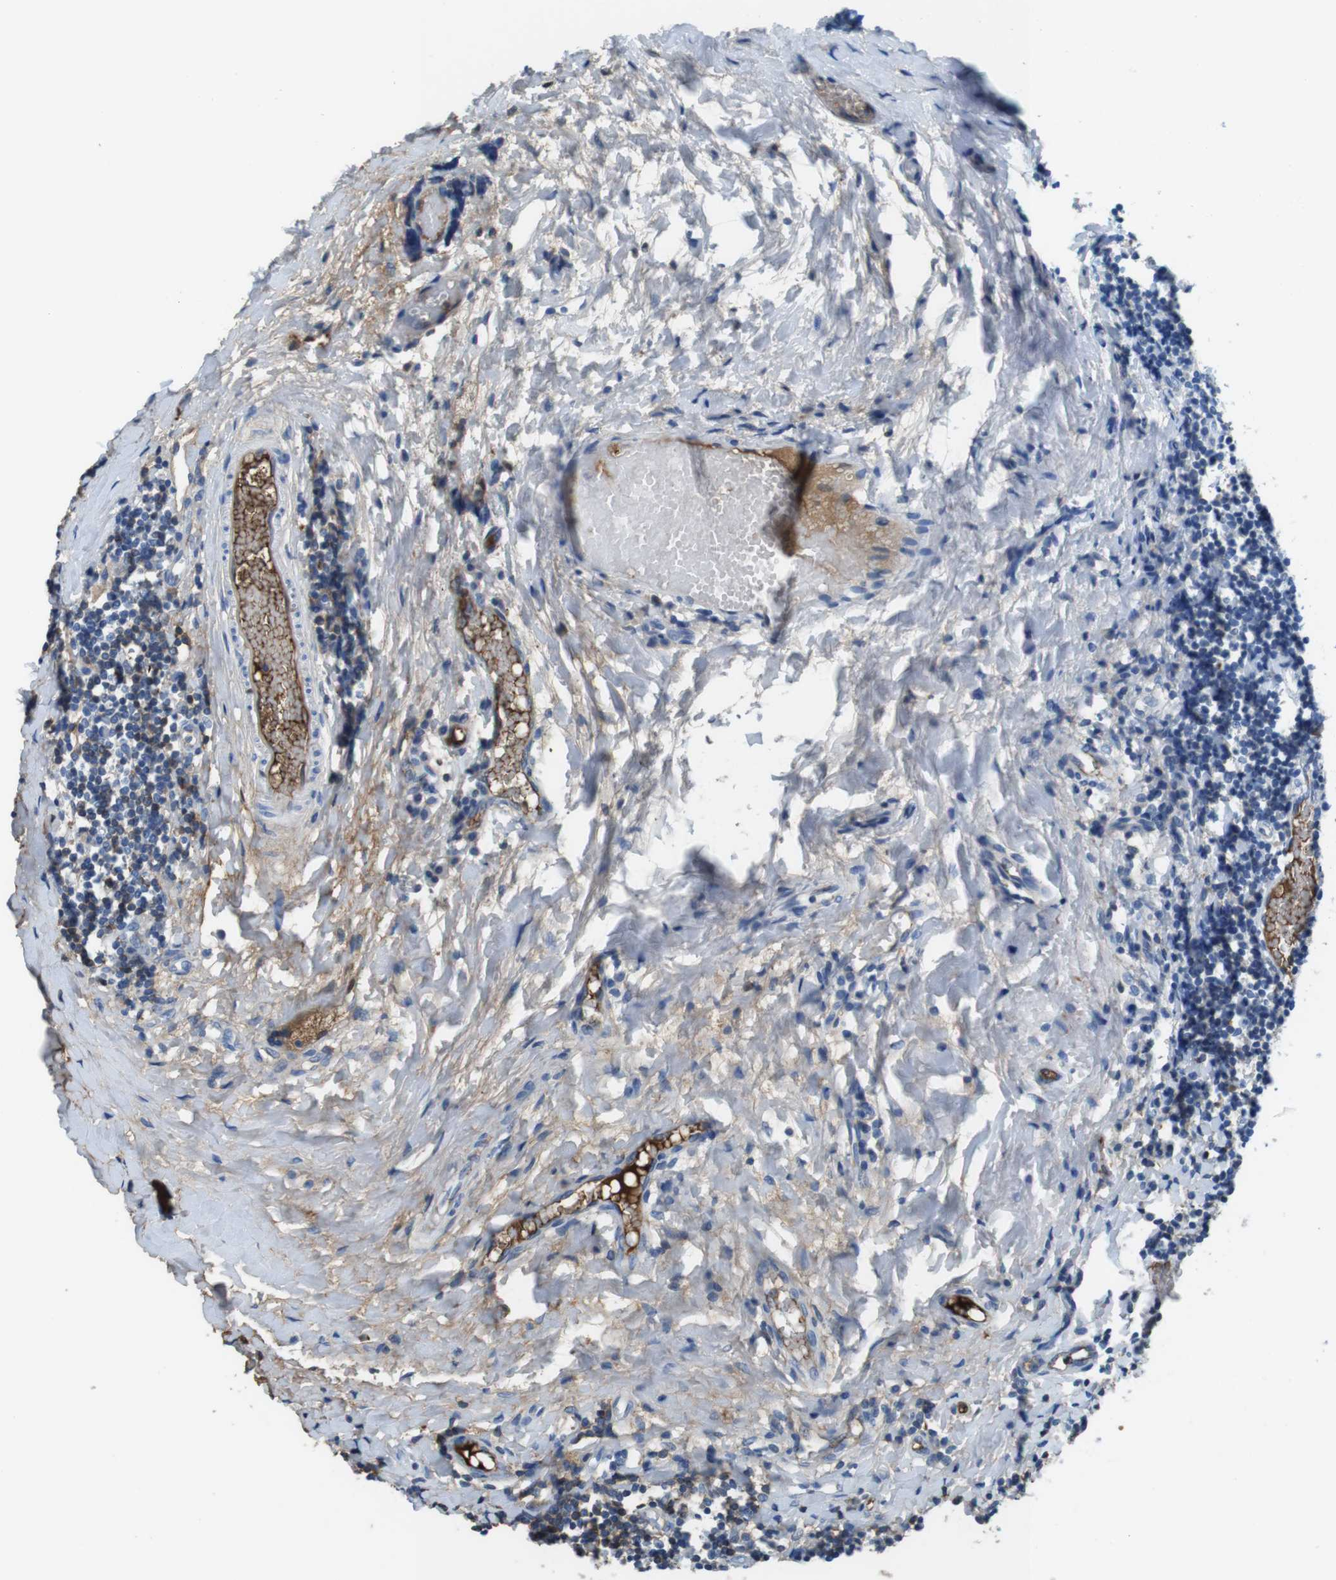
{"staining": {"intensity": "negative", "quantity": "none", "location": "none"}, "tissue": "tonsil", "cell_type": "Germinal center cells", "image_type": "normal", "snomed": [{"axis": "morphology", "description": "Normal tissue, NOS"}, {"axis": "topography", "description": "Tonsil"}], "caption": "Protein analysis of benign tonsil displays no significant staining in germinal center cells.", "gene": "TMPRSS15", "patient": {"sex": "female", "age": 19}}